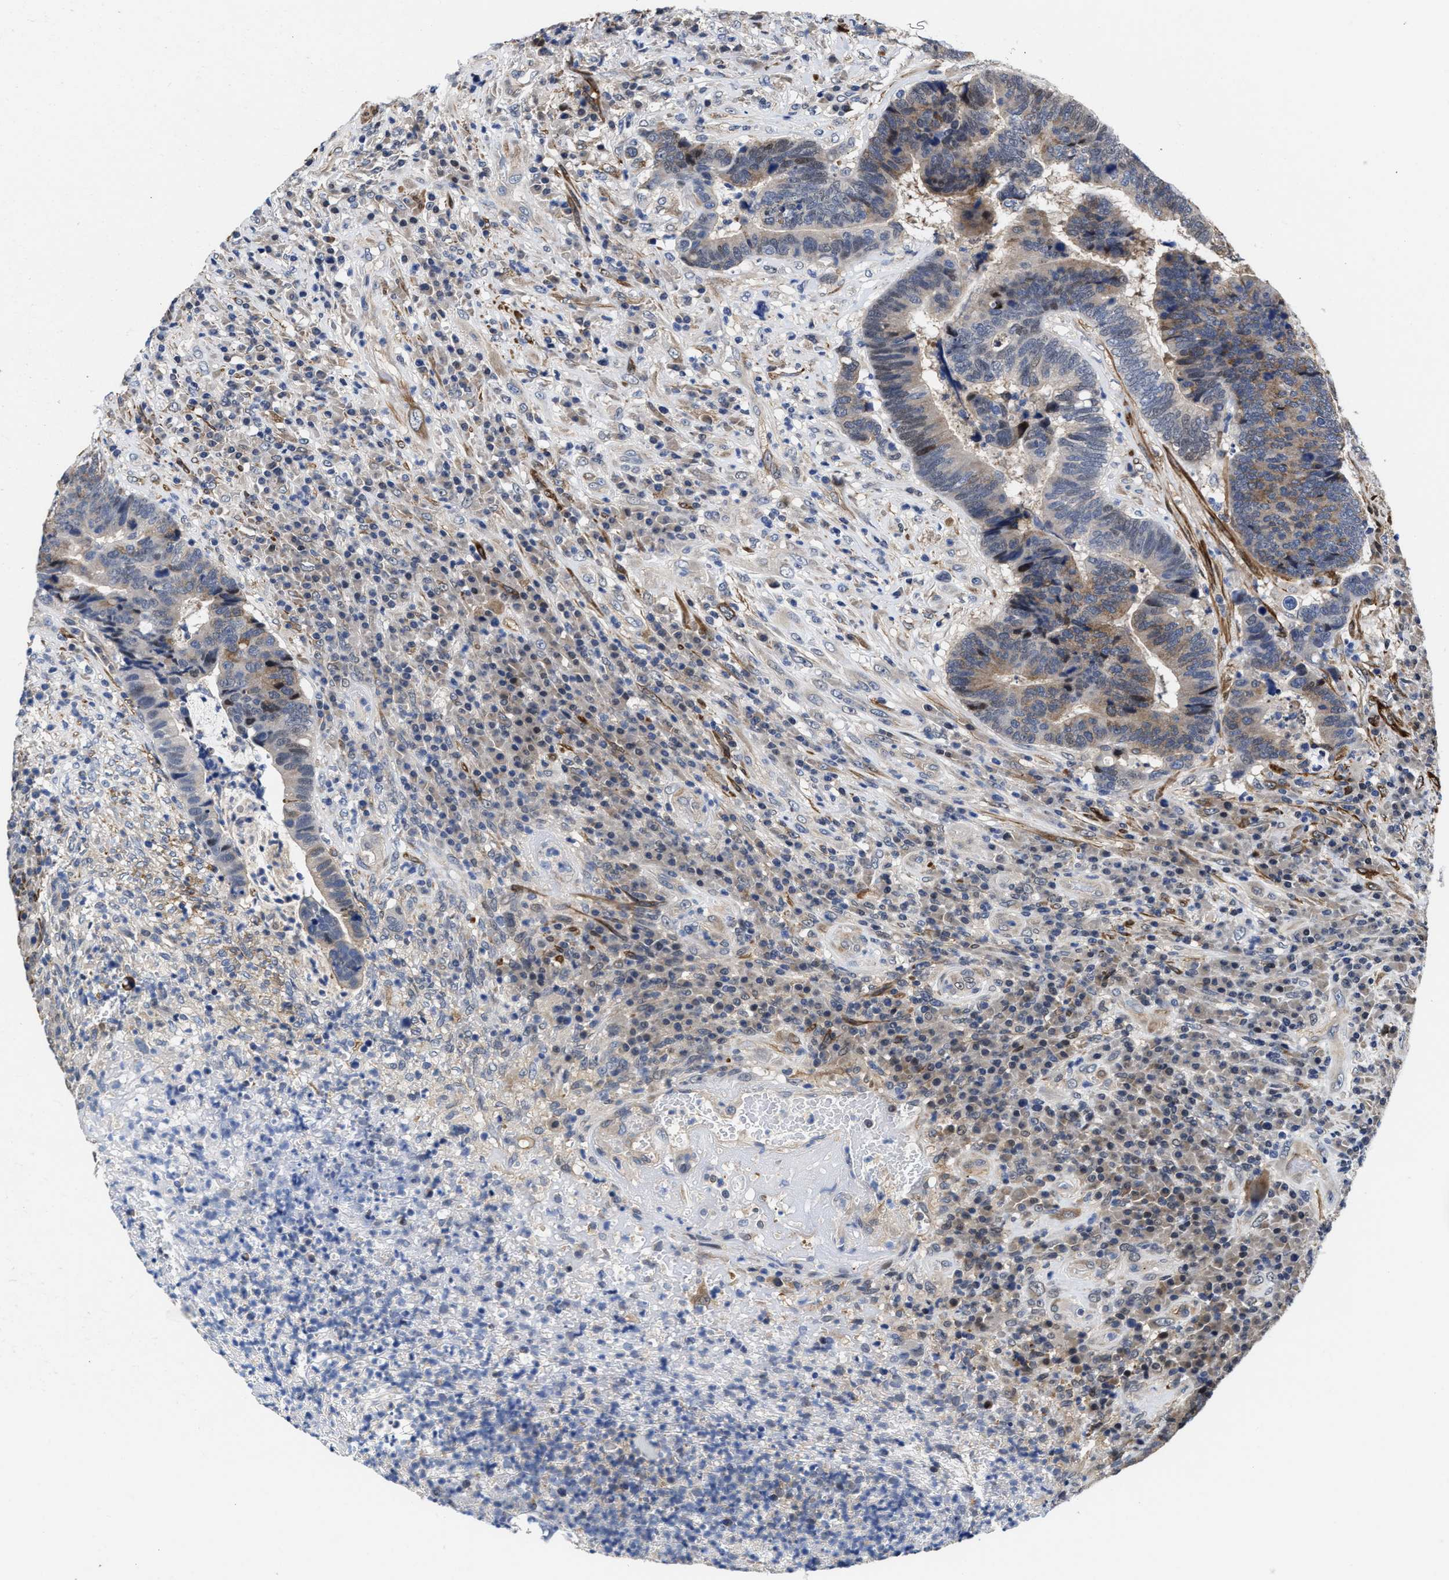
{"staining": {"intensity": "weak", "quantity": "25%-75%", "location": "nuclear"}, "tissue": "colorectal cancer", "cell_type": "Tumor cells", "image_type": "cancer", "snomed": [{"axis": "morphology", "description": "Adenocarcinoma, NOS"}, {"axis": "topography", "description": "Rectum"}], "caption": "Immunohistochemistry image of neoplastic tissue: adenocarcinoma (colorectal) stained using immunohistochemistry (IHC) exhibits low levels of weak protein expression localized specifically in the nuclear of tumor cells, appearing as a nuclear brown color.", "gene": "KIF12", "patient": {"sex": "female", "age": 89}}